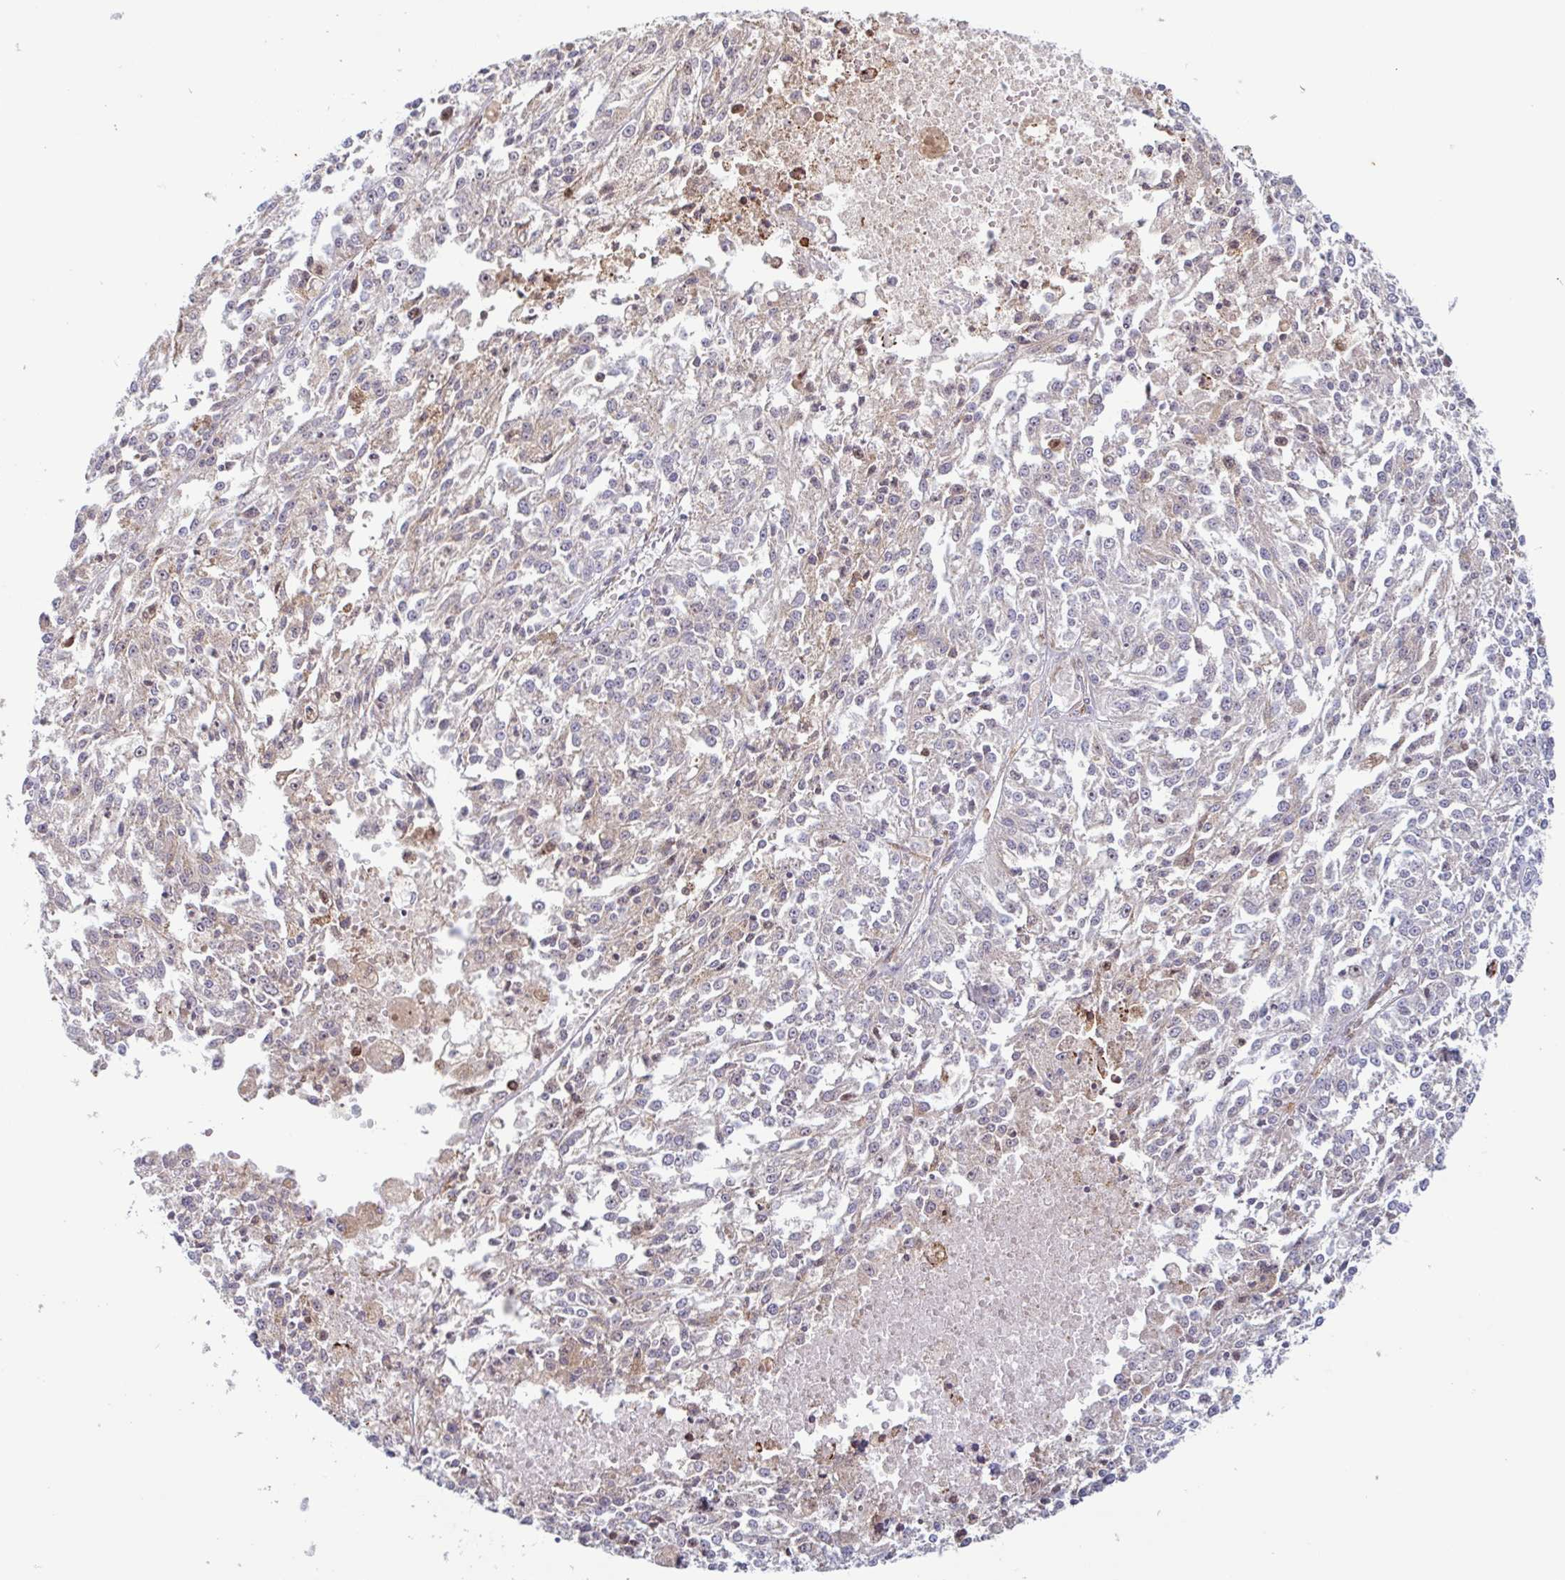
{"staining": {"intensity": "negative", "quantity": "none", "location": "none"}, "tissue": "melanoma", "cell_type": "Tumor cells", "image_type": "cancer", "snomed": [{"axis": "morphology", "description": "Malignant melanoma, NOS"}, {"axis": "topography", "description": "Skin"}], "caption": "IHC micrograph of melanoma stained for a protein (brown), which reveals no staining in tumor cells. Nuclei are stained in blue.", "gene": "RIT1", "patient": {"sex": "female", "age": 64}}